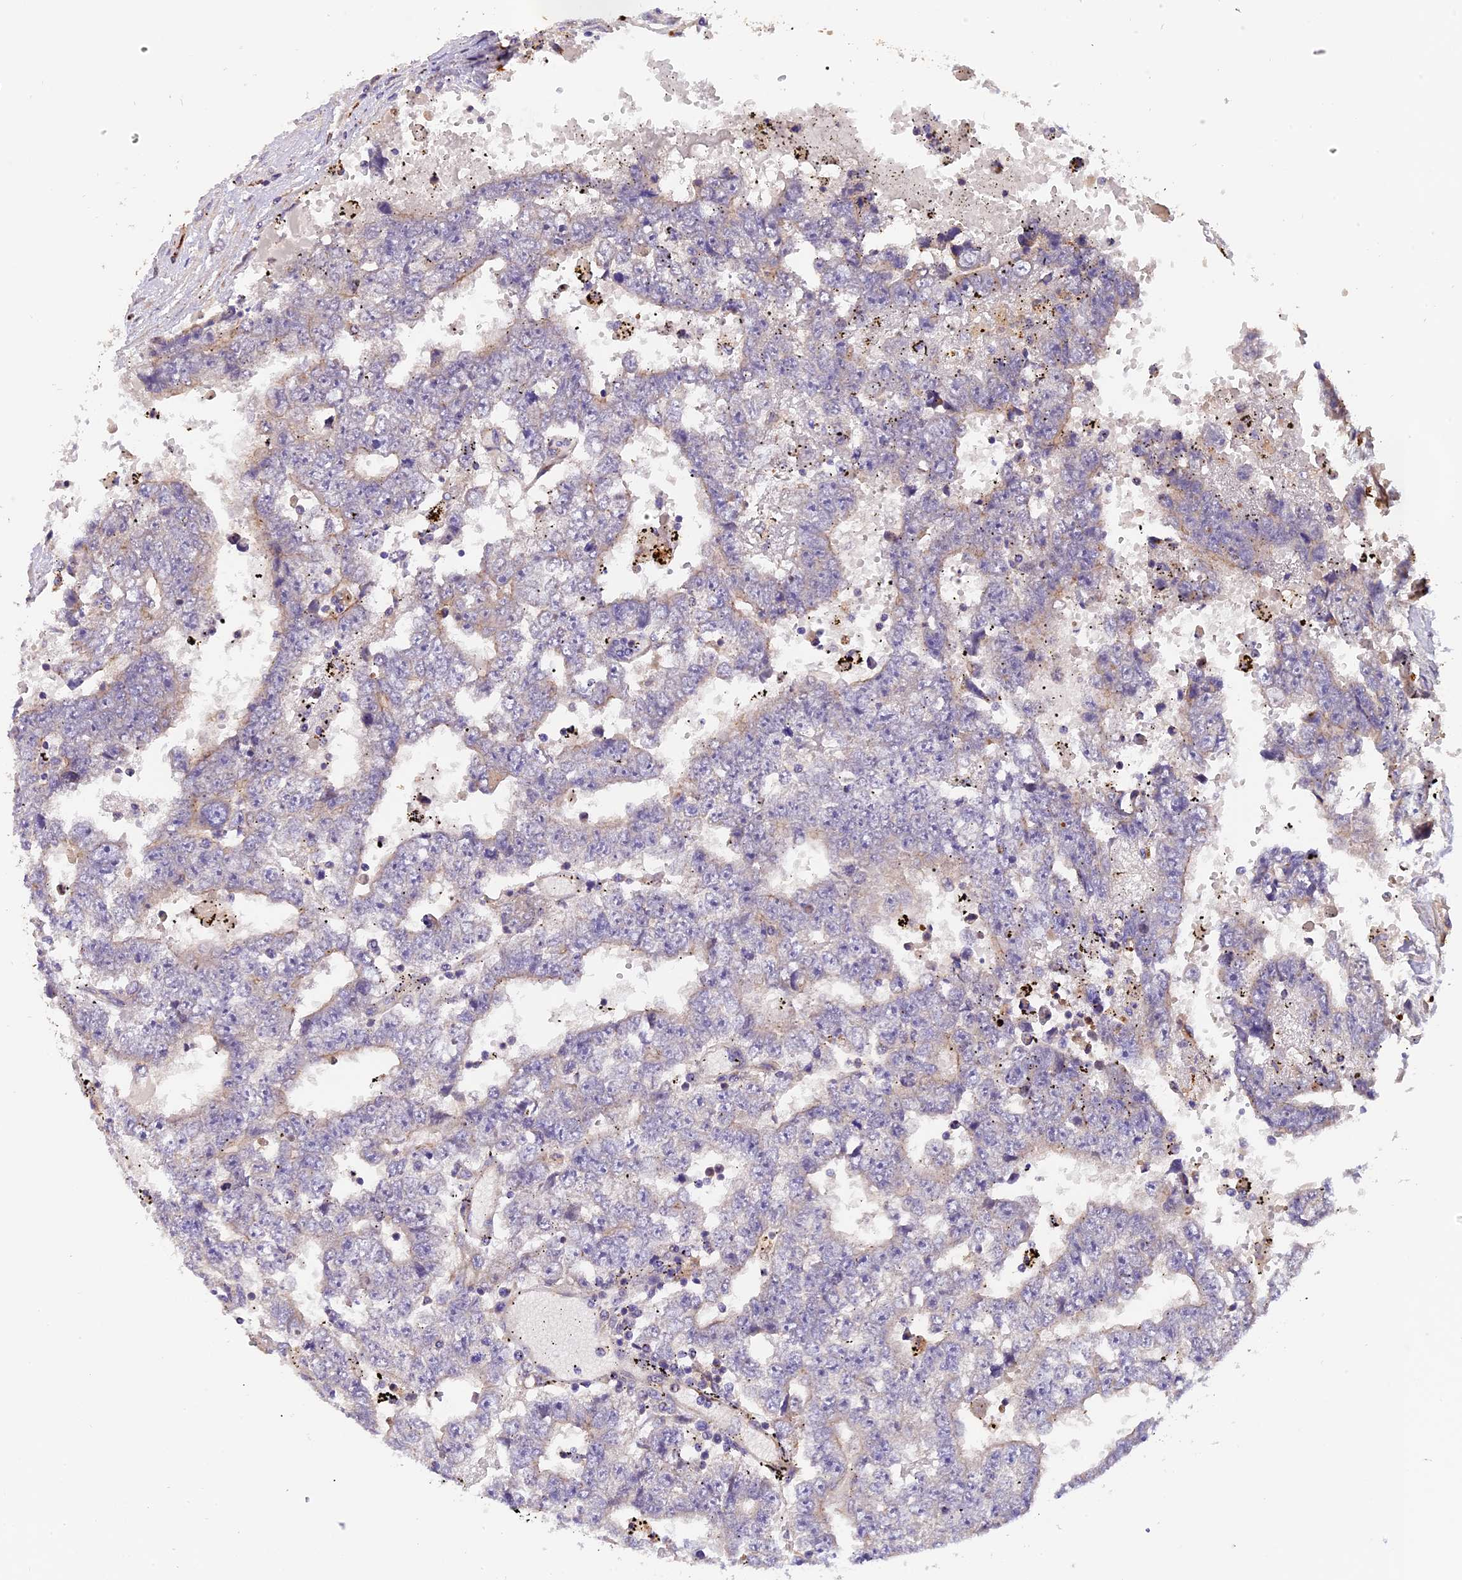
{"staining": {"intensity": "negative", "quantity": "none", "location": "none"}, "tissue": "testis cancer", "cell_type": "Tumor cells", "image_type": "cancer", "snomed": [{"axis": "morphology", "description": "Carcinoma, Embryonal, NOS"}, {"axis": "topography", "description": "Testis"}], "caption": "Tumor cells show no significant staining in testis cancer (embryonal carcinoma).", "gene": "COPE", "patient": {"sex": "male", "age": 25}}